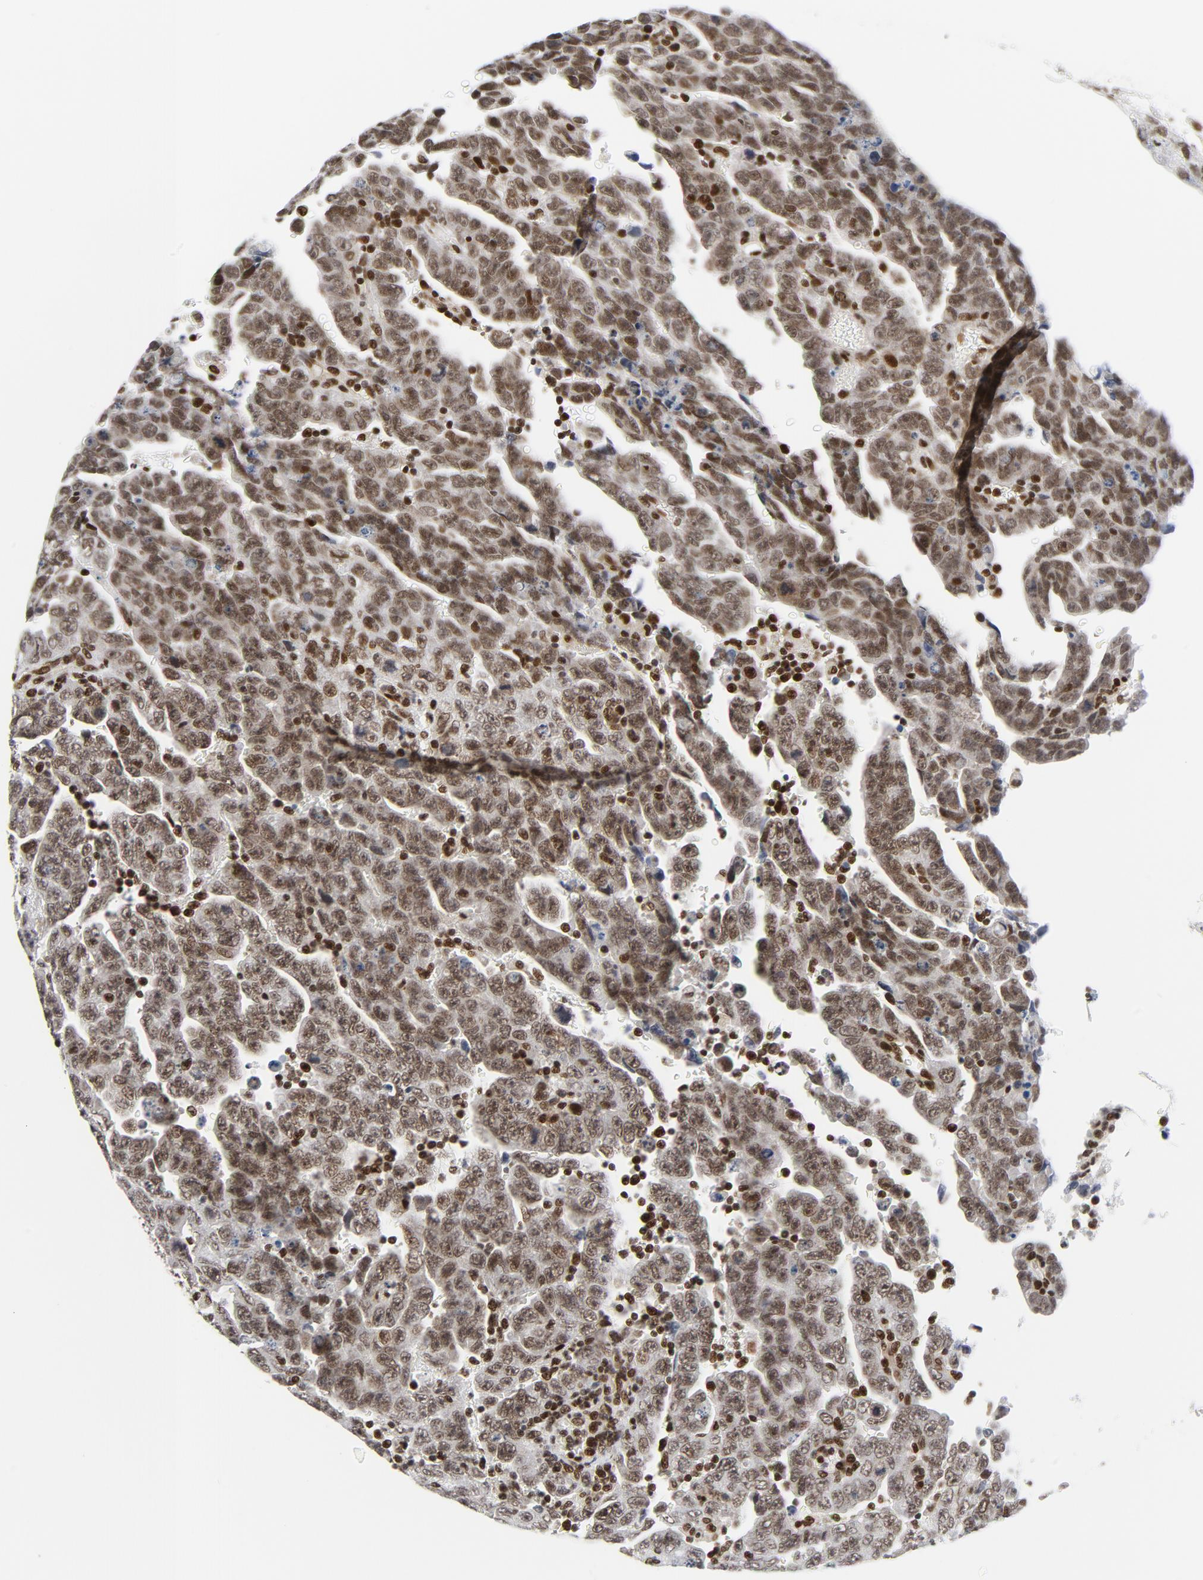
{"staining": {"intensity": "moderate", "quantity": ">75%", "location": "nuclear"}, "tissue": "testis cancer", "cell_type": "Tumor cells", "image_type": "cancer", "snomed": [{"axis": "morphology", "description": "Carcinoma, Embryonal, NOS"}, {"axis": "topography", "description": "Testis"}], "caption": "Protein staining of testis embryonal carcinoma tissue shows moderate nuclear staining in approximately >75% of tumor cells.", "gene": "ERCC1", "patient": {"sex": "male", "age": 28}}